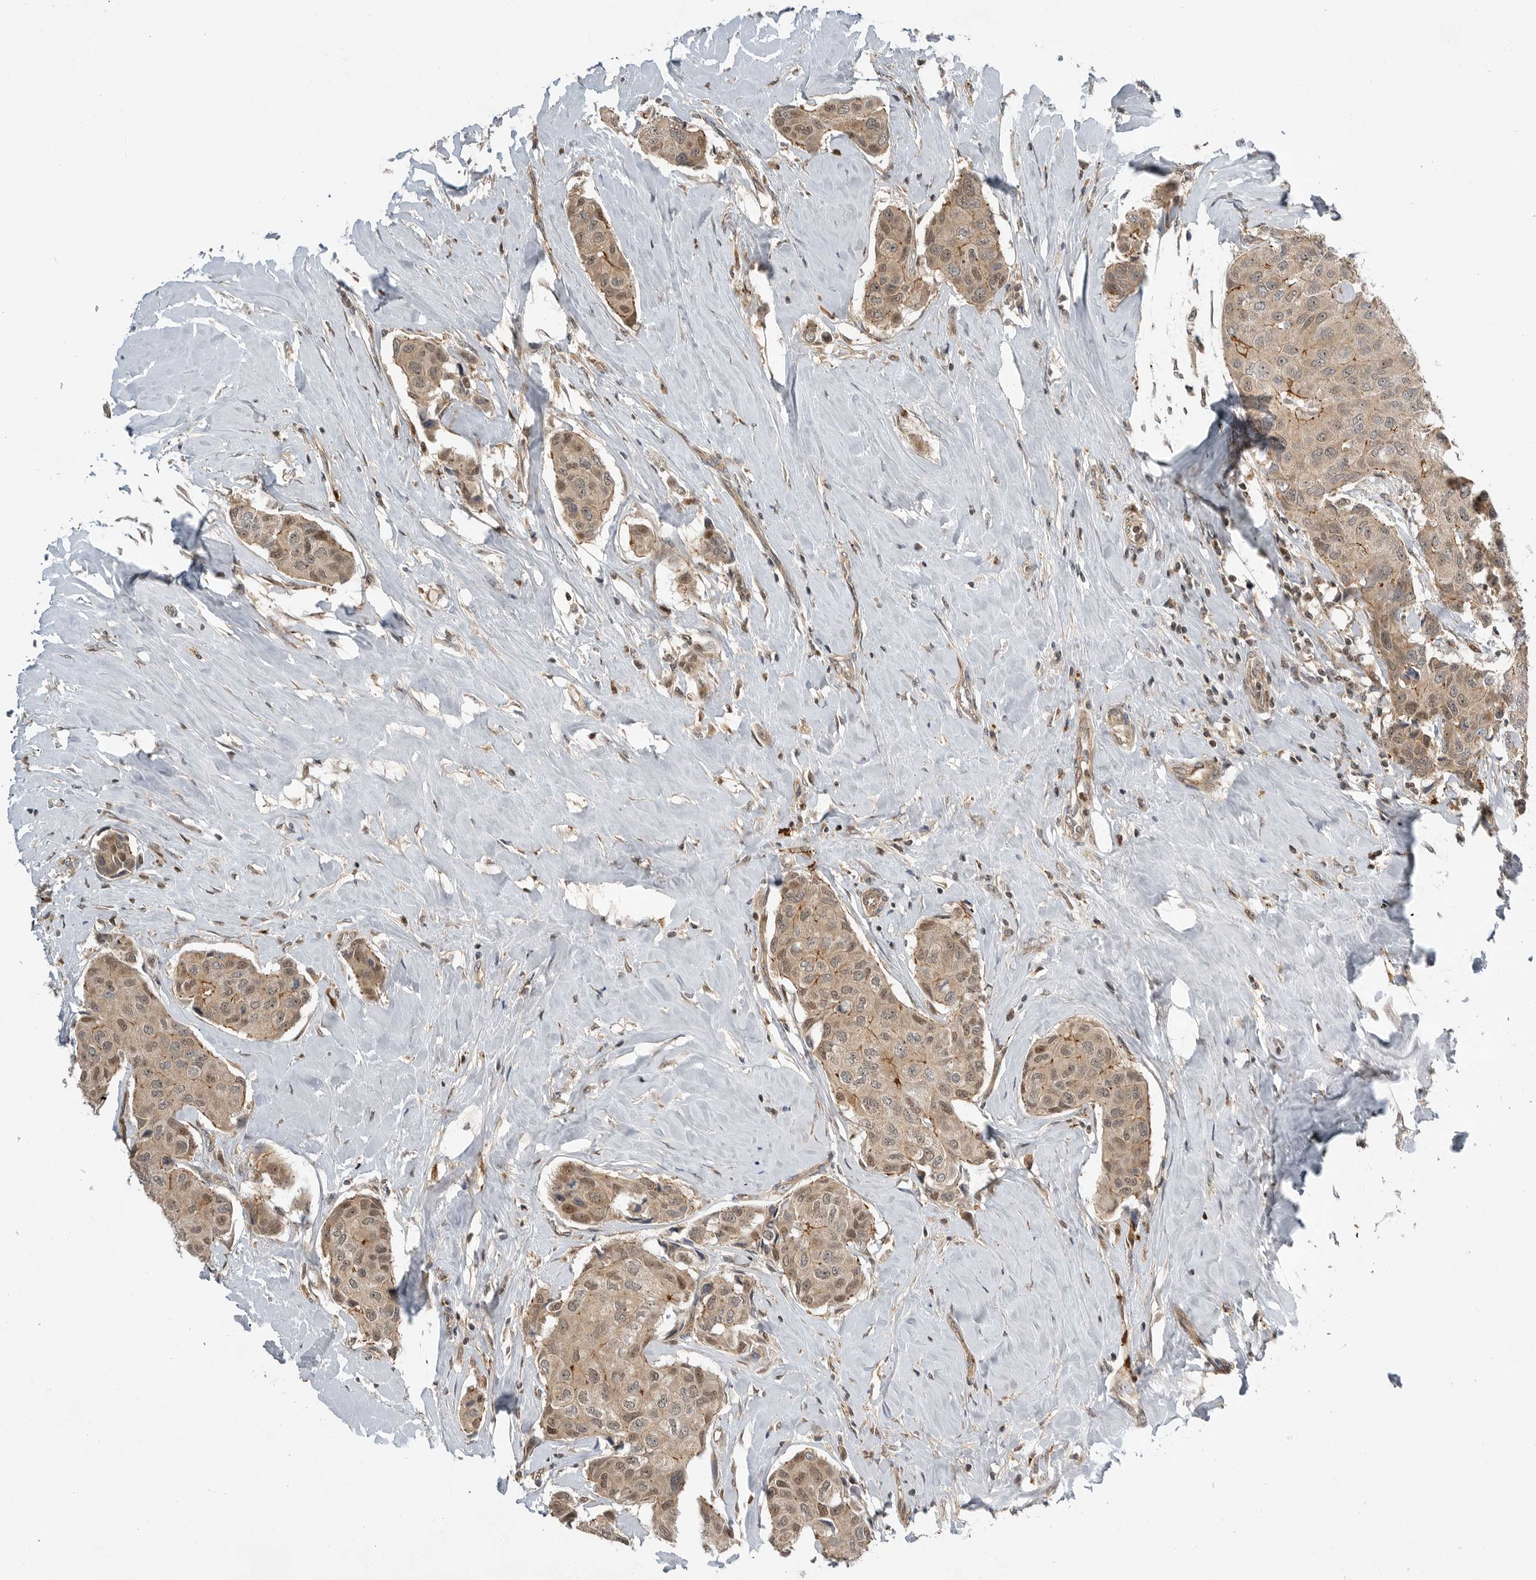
{"staining": {"intensity": "moderate", "quantity": "25%-75%", "location": "cytoplasmic/membranous,nuclear"}, "tissue": "breast cancer", "cell_type": "Tumor cells", "image_type": "cancer", "snomed": [{"axis": "morphology", "description": "Duct carcinoma"}, {"axis": "topography", "description": "Breast"}], "caption": "Moderate cytoplasmic/membranous and nuclear positivity for a protein is identified in approximately 25%-75% of tumor cells of infiltrating ductal carcinoma (breast) using immunohistochemistry (IHC).", "gene": "STRAP", "patient": {"sex": "female", "age": 80}}